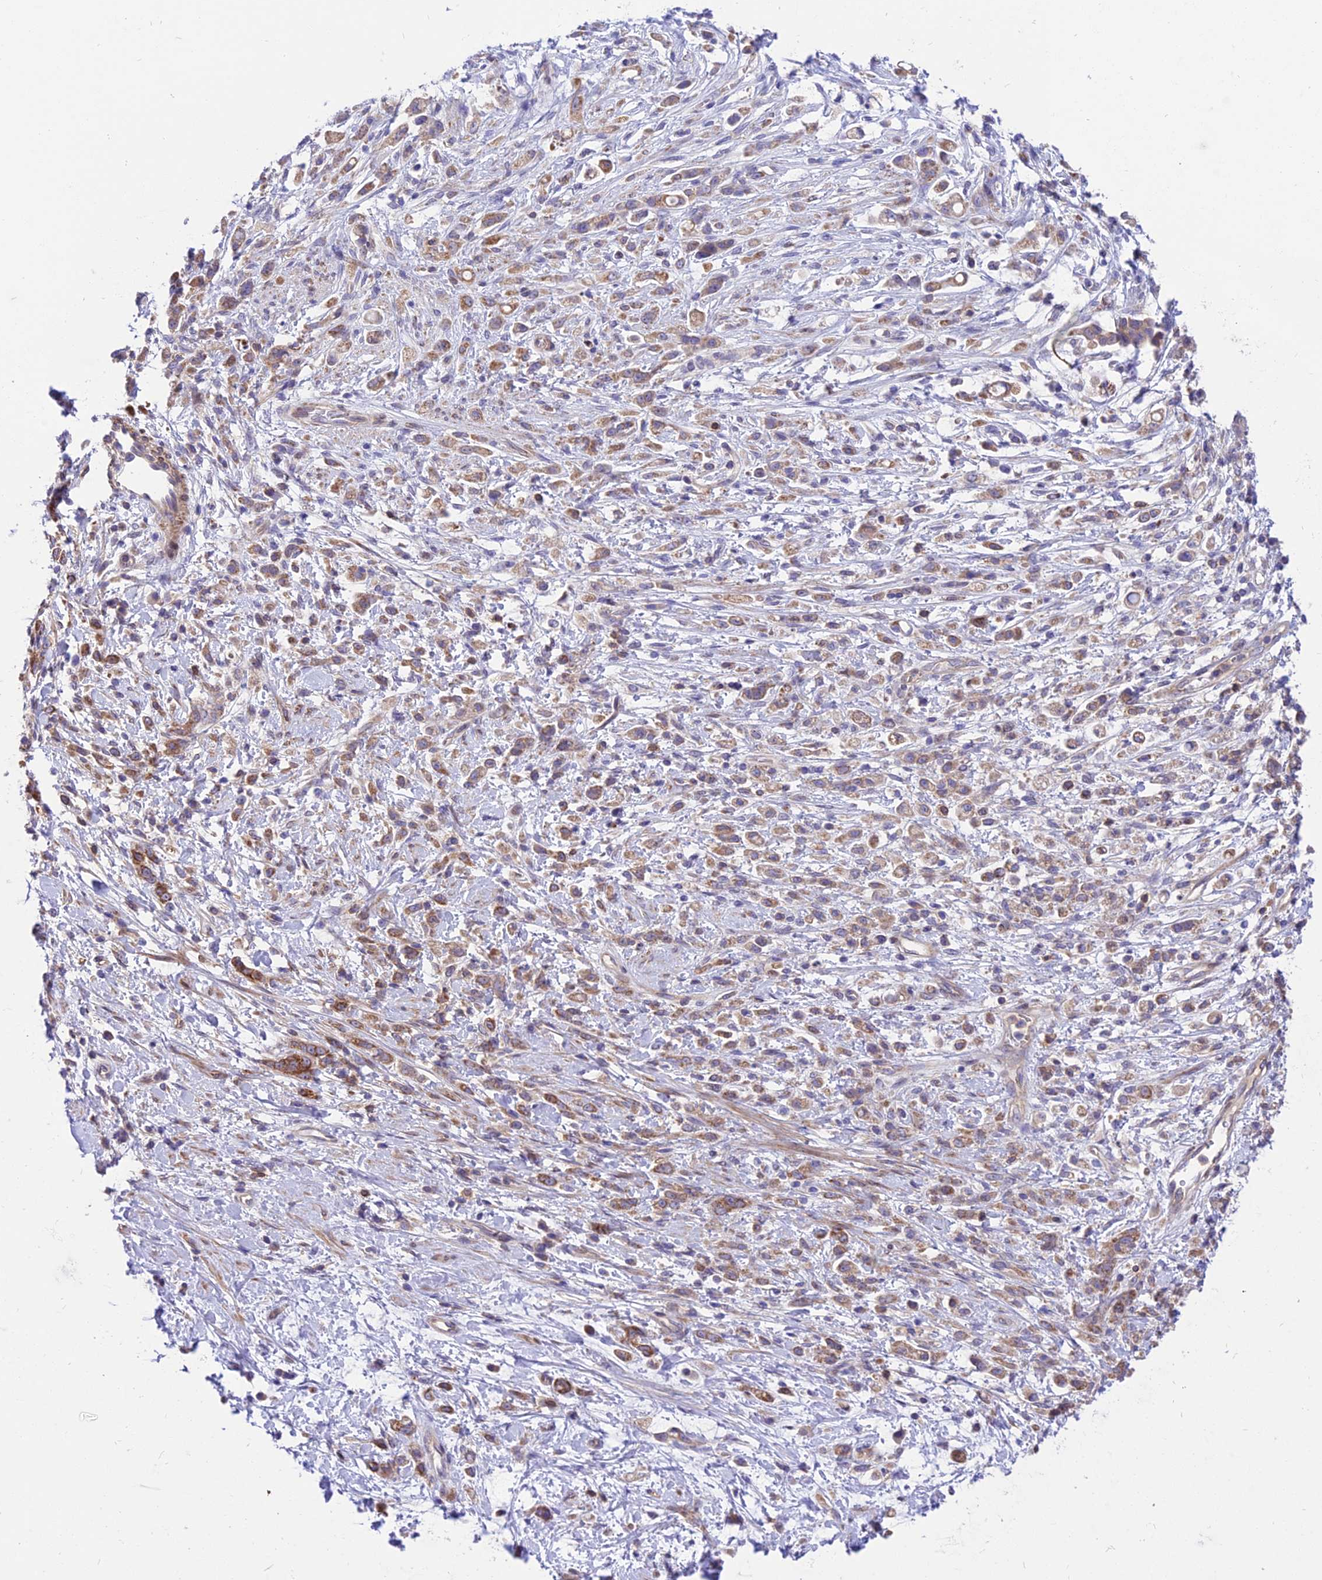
{"staining": {"intensity": "moderate", "quantity": ">75%", "location": "cytoplasmic/membranous"}, "tissue": "stomach cancer", "cell_type": "Tumor cells", "image_type": "cancer", "snomed": [{"axis": "morphology", "description": "Adenocarcinoma, NOS"}, {"axis": "topography", "description": "Stomach"}], "caption": "Human stomach adenocarcinoma stained with a protein marker shows moderate staining in tumor cells.", "gene": "TRIM43B", "patient": {"sex": "female", "age": 60}}